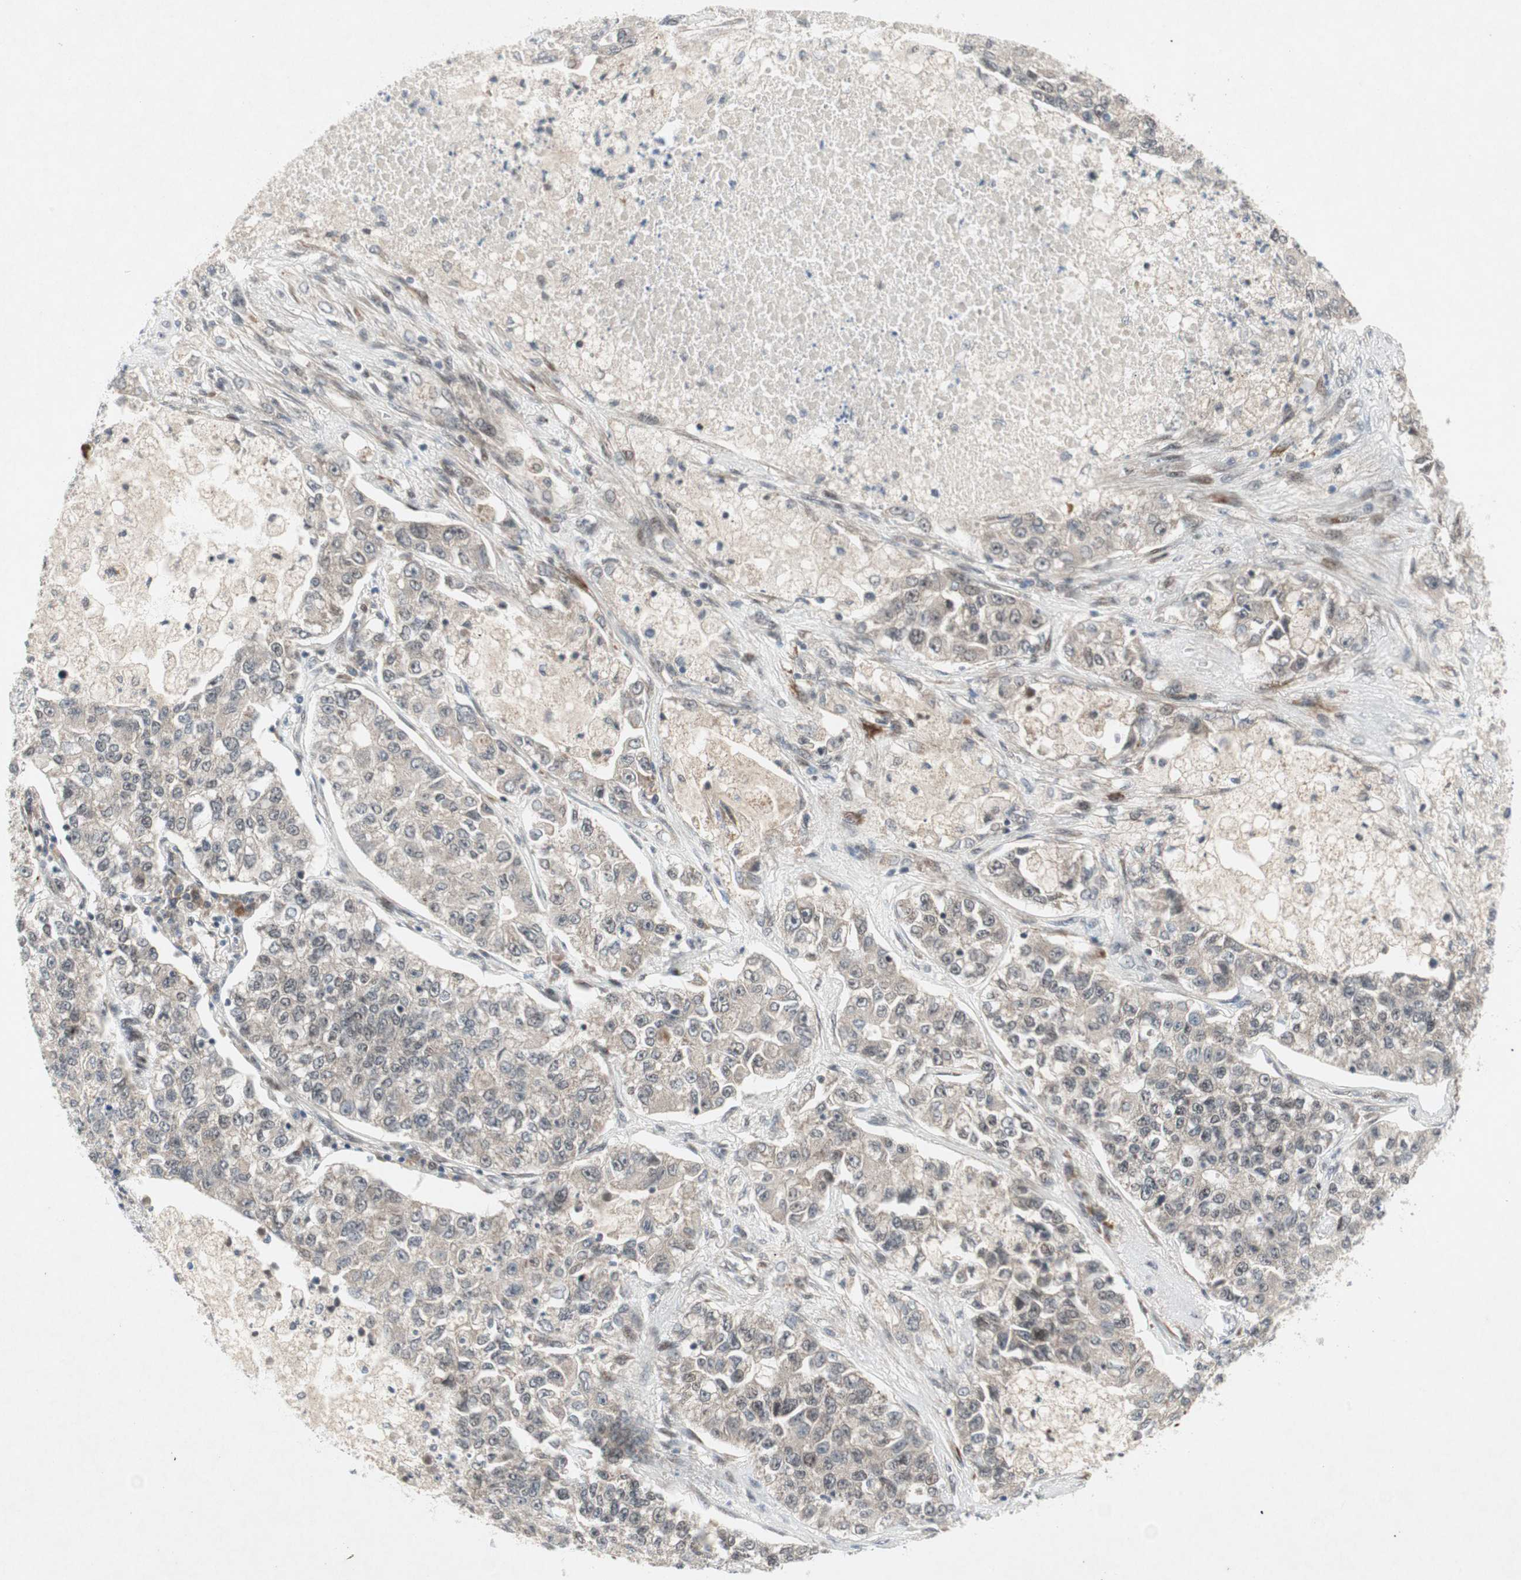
{"staining": {"intensity": "negative", "quantity": "none", "location": "none"}, "tissue": "lung cancer", "cell_type": "Tumor cells", "image_type": "cancer", "snomed": [{"axis": "morphology", "description": "Adenocarcinoma, NOS"}, {"axis": "topography", "description": "Lung"}], "caption": "Immunohistochemistry (IHC) of lung cancer exhibits no staining in tumor cells. The staining is performed using DAB (3,3'-diaminobenzidine) brown chromogen with nuclei counter-stained in using hematoxylin.", "gene": "TCF12", "patient": {"sex": "male", "age": 49}}